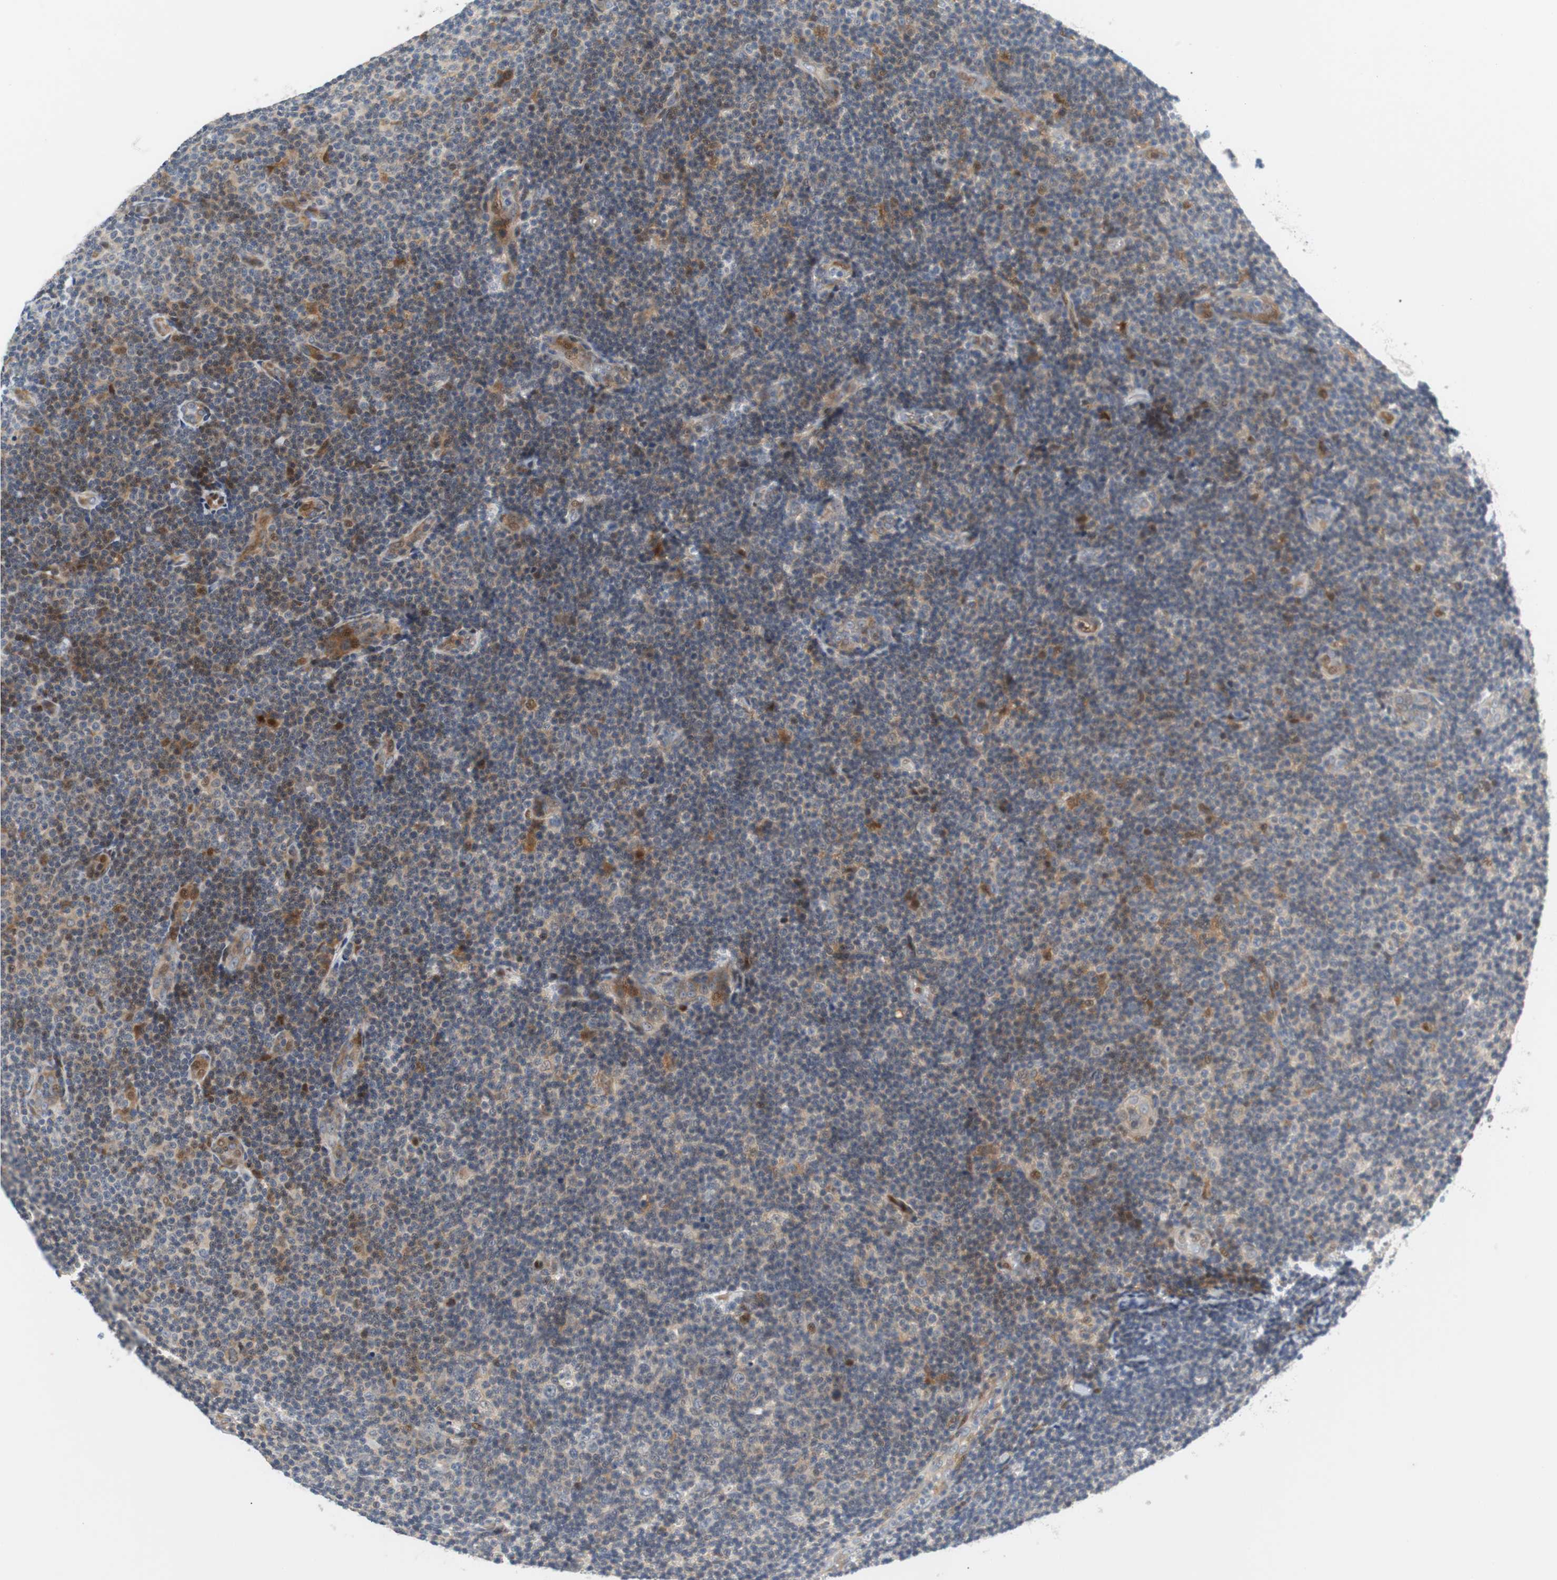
{"staining": {"intensity": "weak", "quantity": "25%-75%", "location": "cytoplasmic/membranous,nuclear"}, "tissue": "lymphoma", "cell_type": "Tumor cells", "image_type": "cancer", "snomed": [{"axis": "morphology", "description": "Malignant lymphoma, non-Hodgkin's type, Low grade"}, {"axis": "topography", "description": "Lymph node"}], "caption": "Approximately 25%-75% of tumor cells in low-grade malignant lymphoma, non-Hodgkin's type exhibit weak cytoplasmic/membranous and nuclear protein staining as visualized by brown immunohistochemical staining.", "gene": "MAP2K4", "patient": {"sex": "male", "age": 83}}